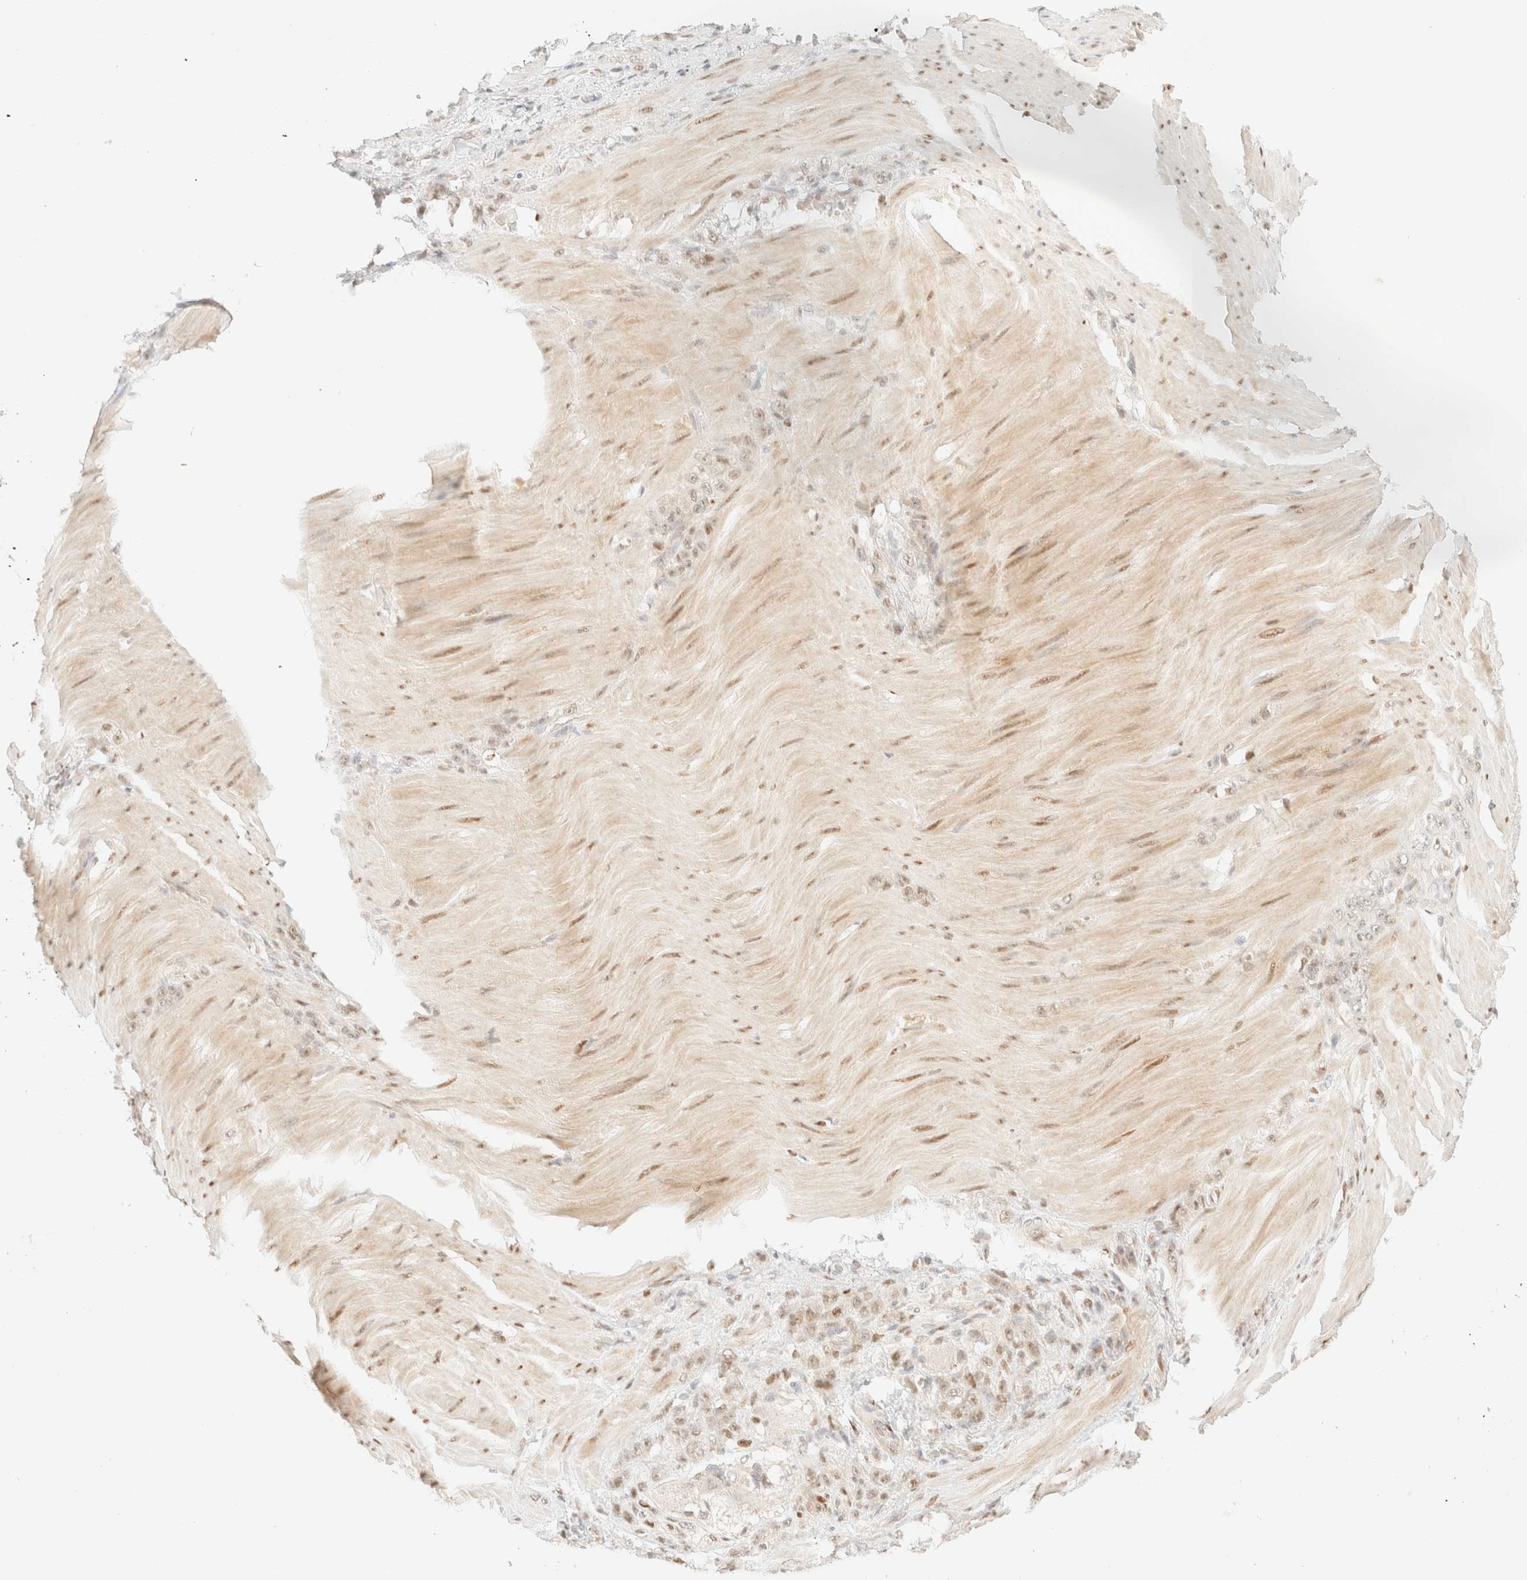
{"staining": {"intensity": "weak", "quantity": "<25%", "location": "nuclear"}, "tissue": "stomach cancer", "cell_type": "Tumor cells", "image_type": "cancer", "snomed": [{"axis": "morphology", "description": "Normal tissue, NOS"}, {"axis": "morphology", "description": "Adenocarcinoma, NOS"}, {"axis": "topography", "description": "Stomach"}], "caption": "Human adenocarcinoma (stomach) stained for a protein using immunohistochemistry (IHC) displays no expression in tumor cells.", "gene": "TSR1", "patient": {"sex": "male", "age": 82}}